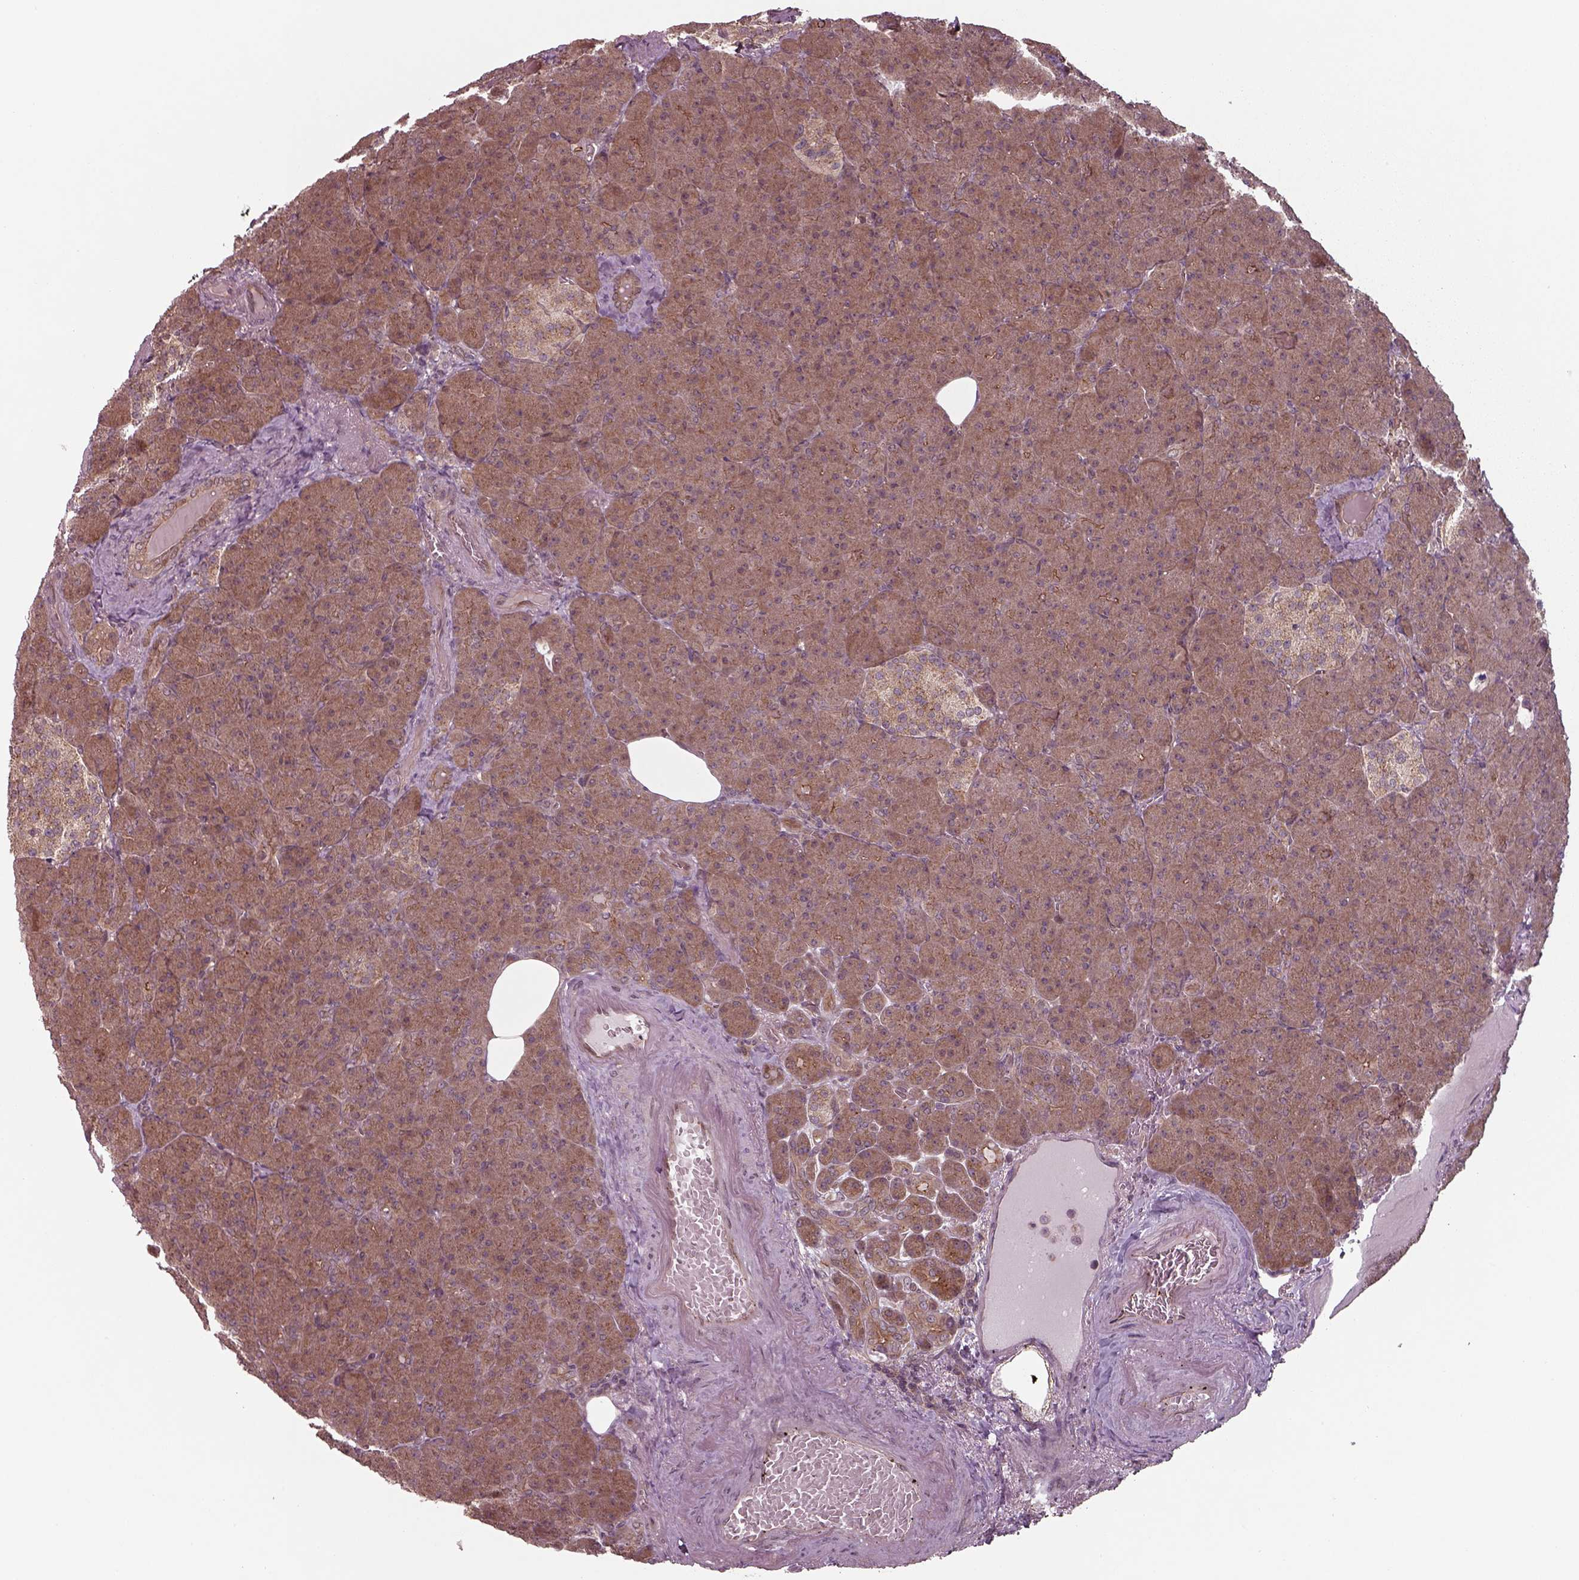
{"staining": {"intensity": "weak", "quantity": ">75%", "location": "cytoplasmic/membranous"}, "tissue": "pancreas", "cell_type": "Exocrine glandular cells", "image_type": "normal", "snomed": [{"axis": "morphology", "description": "Normal tissue, NOS"}, {"axis": "topography", "description": "Pancreas"}], "caption": "The photomicrograph demonstrates immunohistochemical staining of normal pancreas. There is weak cytoplasmic/membranous positivity is present in about >75% of exocrine glandular cells.", "gene": "CHMP3", "patient": {"sex": "female", "age": 74}}